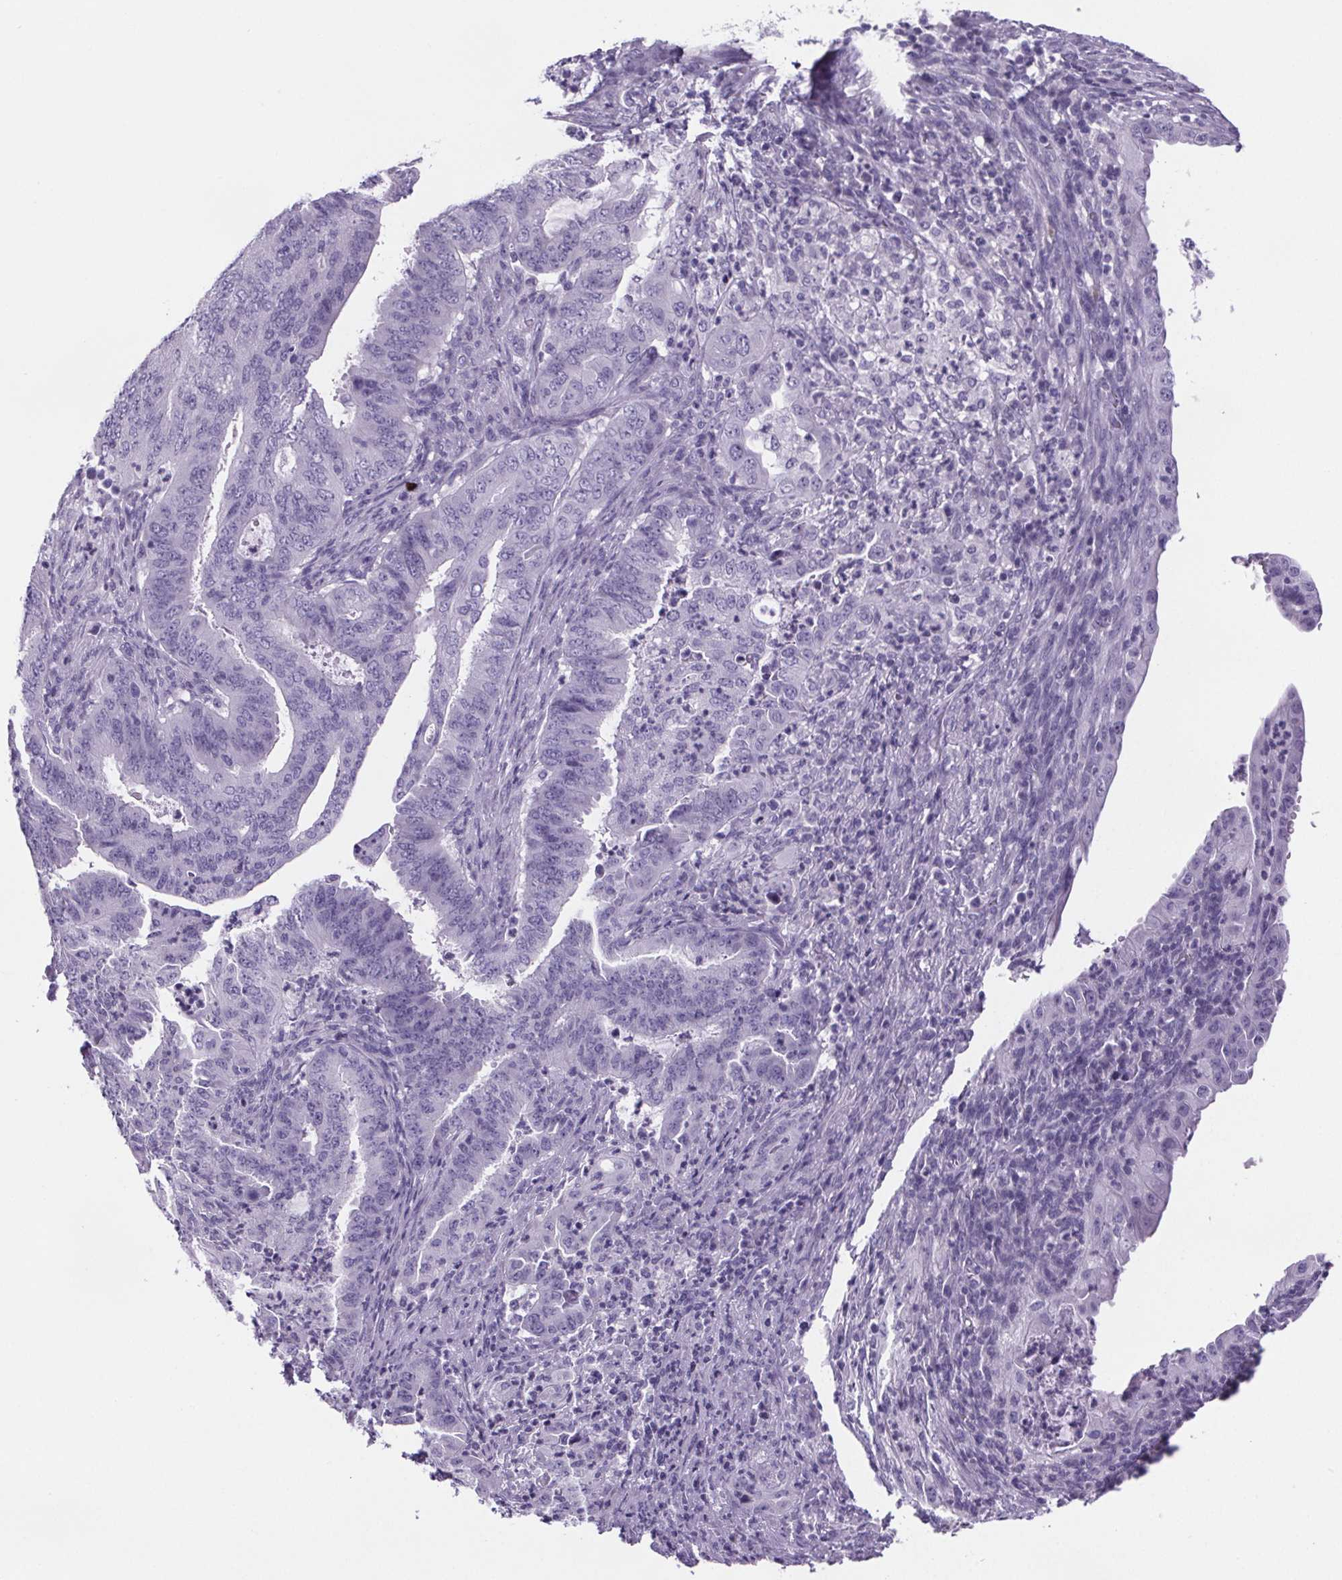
{"staining": {"intensity": "negative", "quantity": "none", "location": "none"}, "tissue": "endometrial cancer", "cell_type": "Tumor cells", "image_type": "cancer", "snomed": [{"axis": "morphology", "description": "Adenocarcinoma, NOS"}, {"axis": "topography", "description": "Endometrium"}], "caption": "The micrograph shows no staining of tumor cells in endometrial cancer.", "gene": "CUBN", "patient": {"sex": "female", "age": 51}}